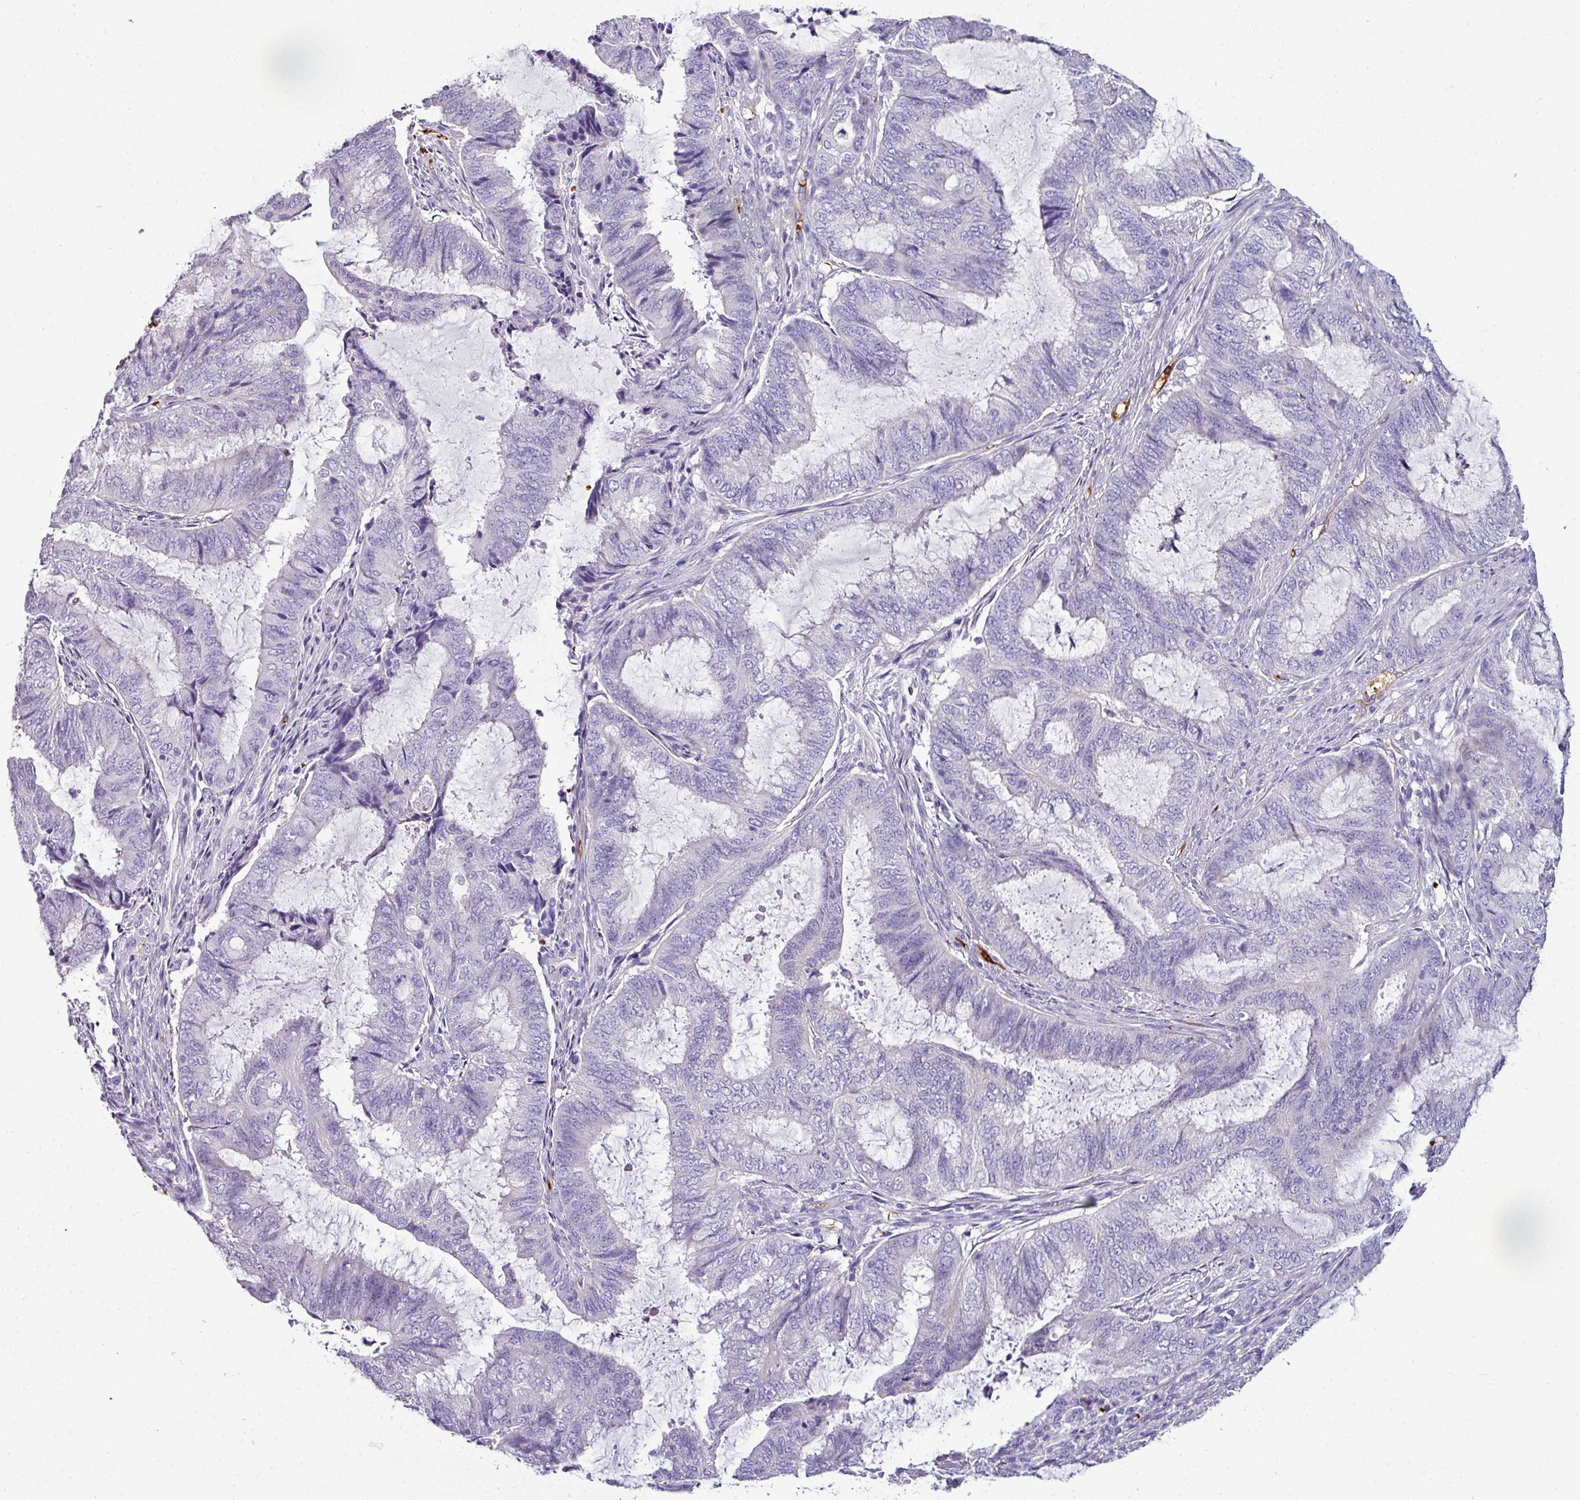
{"staining": {"intensity": "negative", "quantity": "none", "location": "none"}, "tissue": "endometrial cancer", "cell_type": "Tumor cells", "image_type": "cancer", "snomed": [{"axis": "morphology", "description": "Adenocarcinoma, NOS"}, {"axis": "topography", "description": "Endometrium"}], "caption": "Immunohistochemistry (IHC) of endometrial cancer shows no staining in tumor cells.", "gene": "NAPSA", "patient": {"sex": "female", "age": 51}}